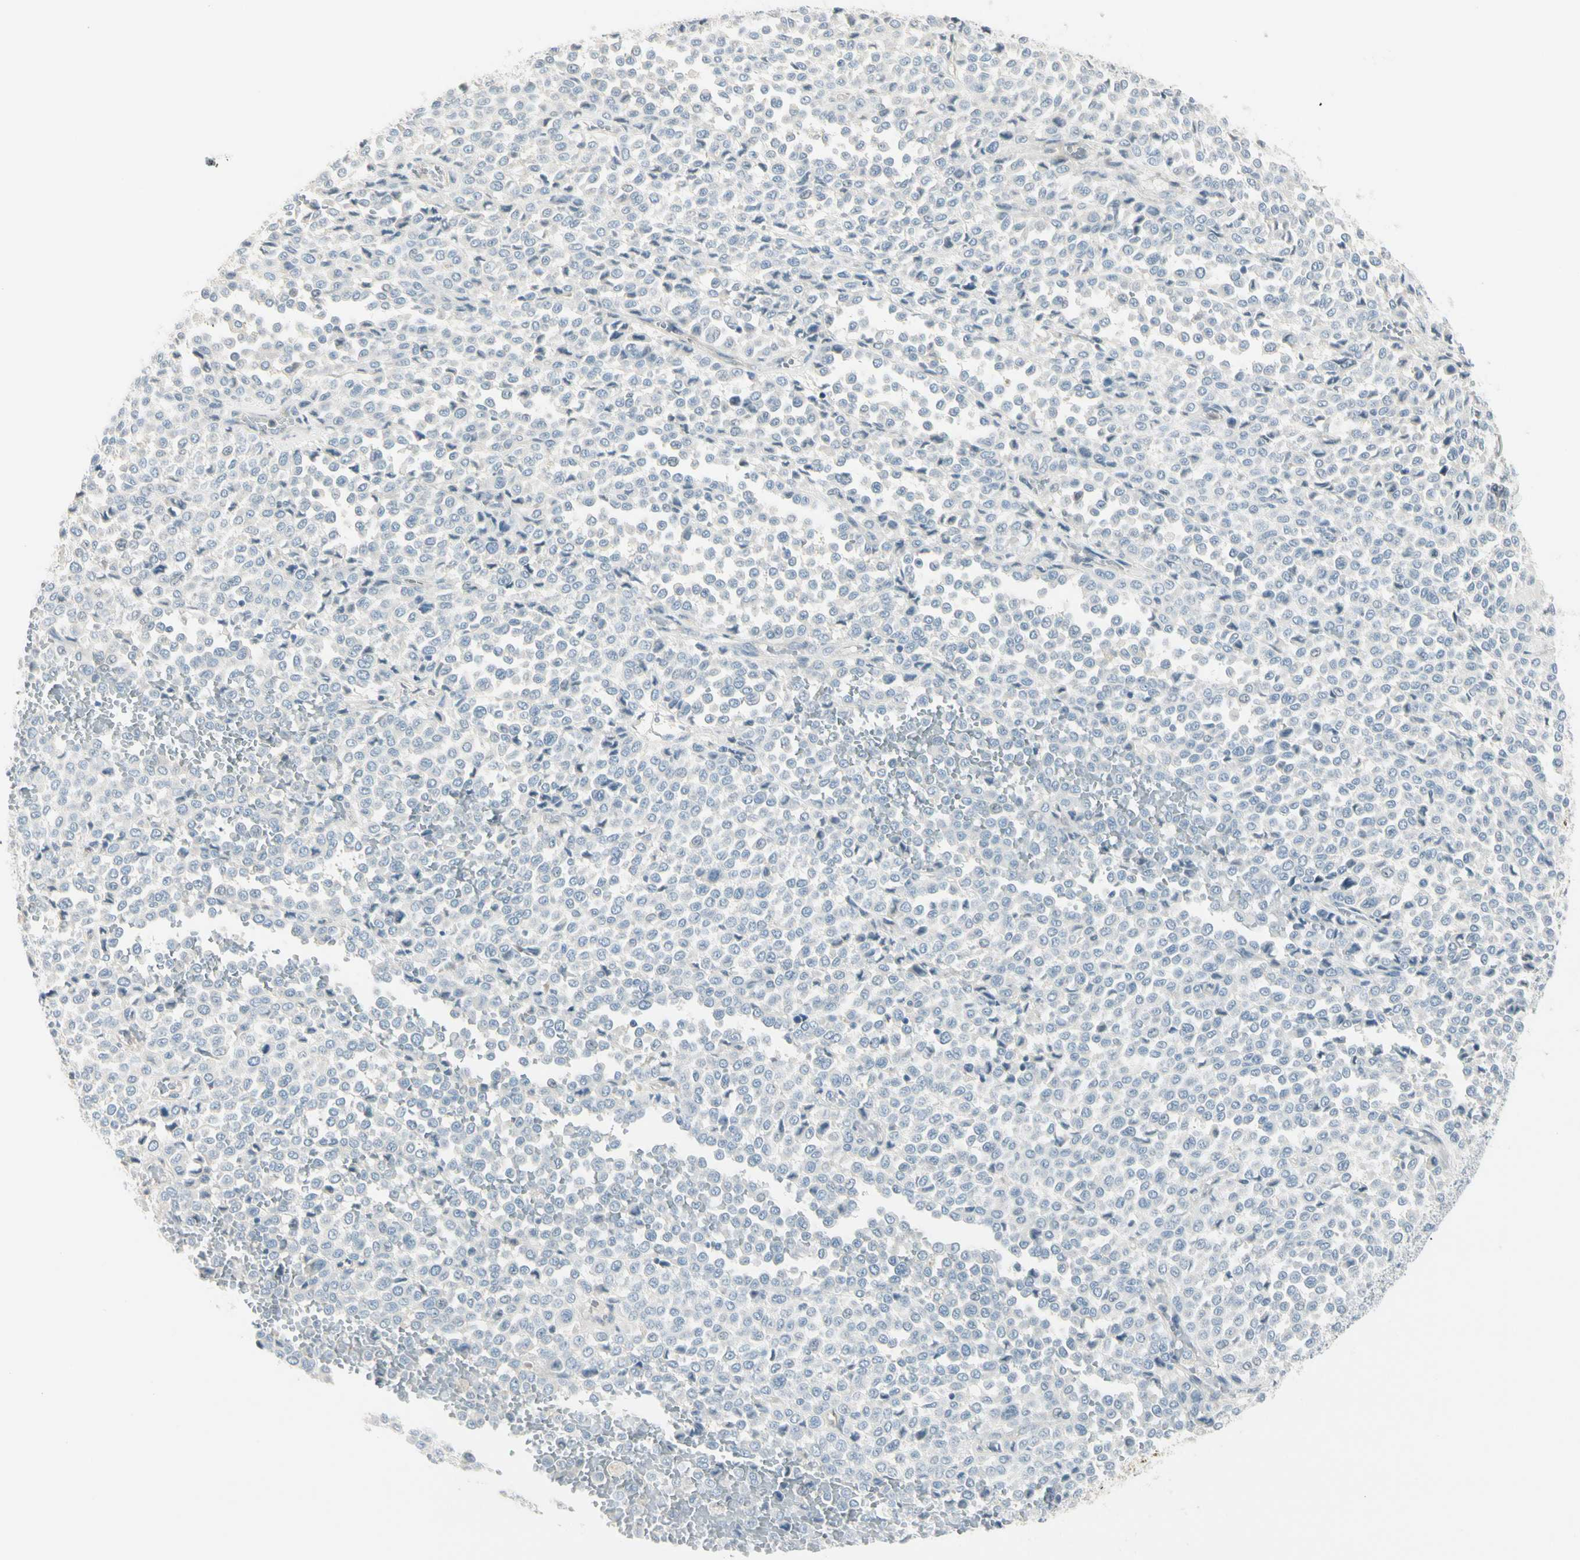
{"staining": {"intensity": "negative", "quantity": "none", "location": "none"}, "tissue": "melanoma", "cell_type": "Tumor cells", "image_type": "cancer", "snomed": [{"axis": "morphology", "description": "Malignant melanoma, Metastatic site"}, {"axis": "topography", "description": "Pancreas"}], "caption": "The photomicrograph reveals no significant staining in tumor cells of malignant melanoma (metastatic site).", "gene": "CYP2E1", "patient": {"sex": "female", "age": 30}}